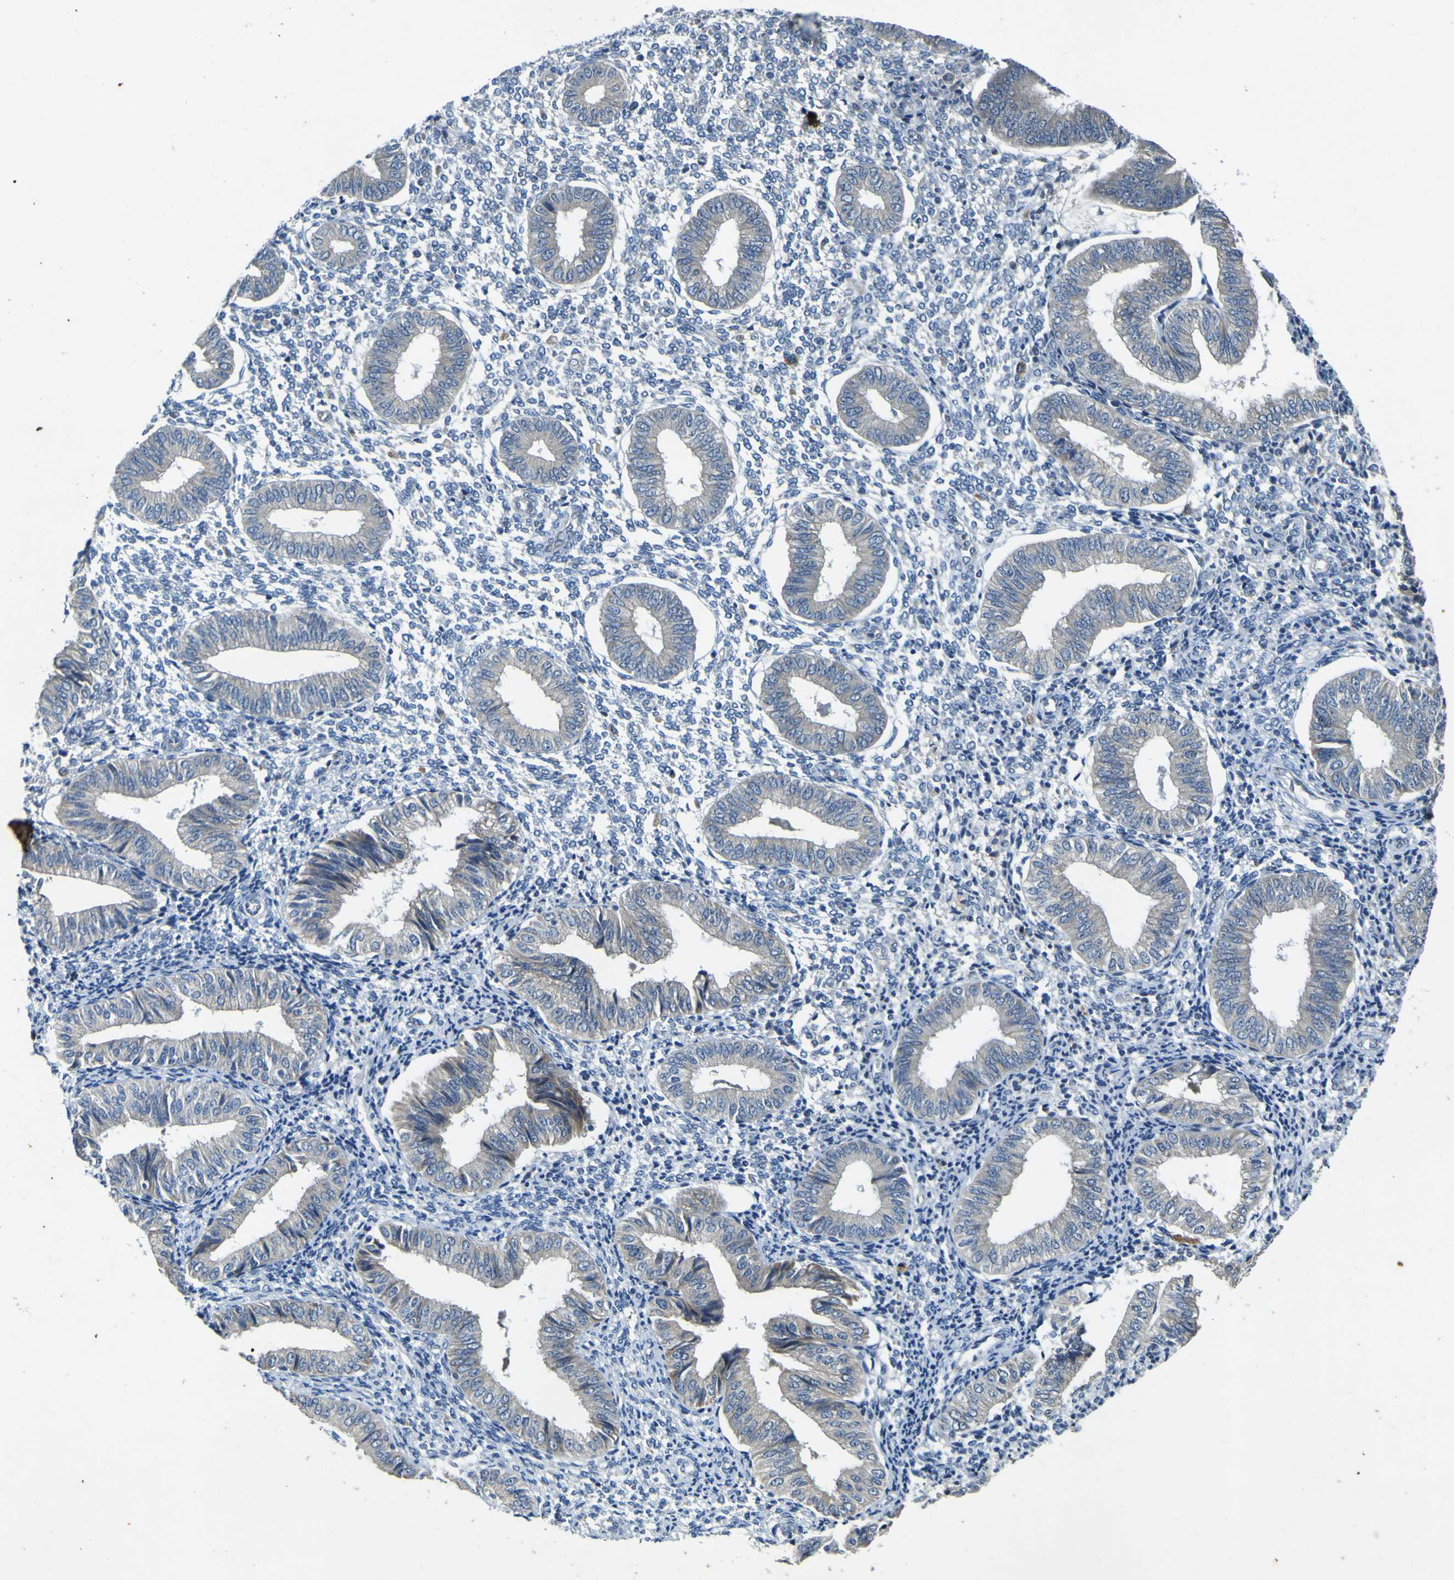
{"staining": {"intensity": "negative", "quantity": "none", "location": "none"}, "tissue": "endometrium", "cell_type": "Cells in endometrial stroma", "image_type": "normal", "snomed": [{"axis": "morphology", "description": "Normal tissue, NOS"}, {"axis": "topography", "description": "Endometrium"}], "caption": "A high-resolution micrograph shows immunohistochemistry staining of benign endometrium, which reveals no significant expression in cells in endometrial stroma.", "gene": "LDLR", "patient": {"sex": "female", "age": 50}}